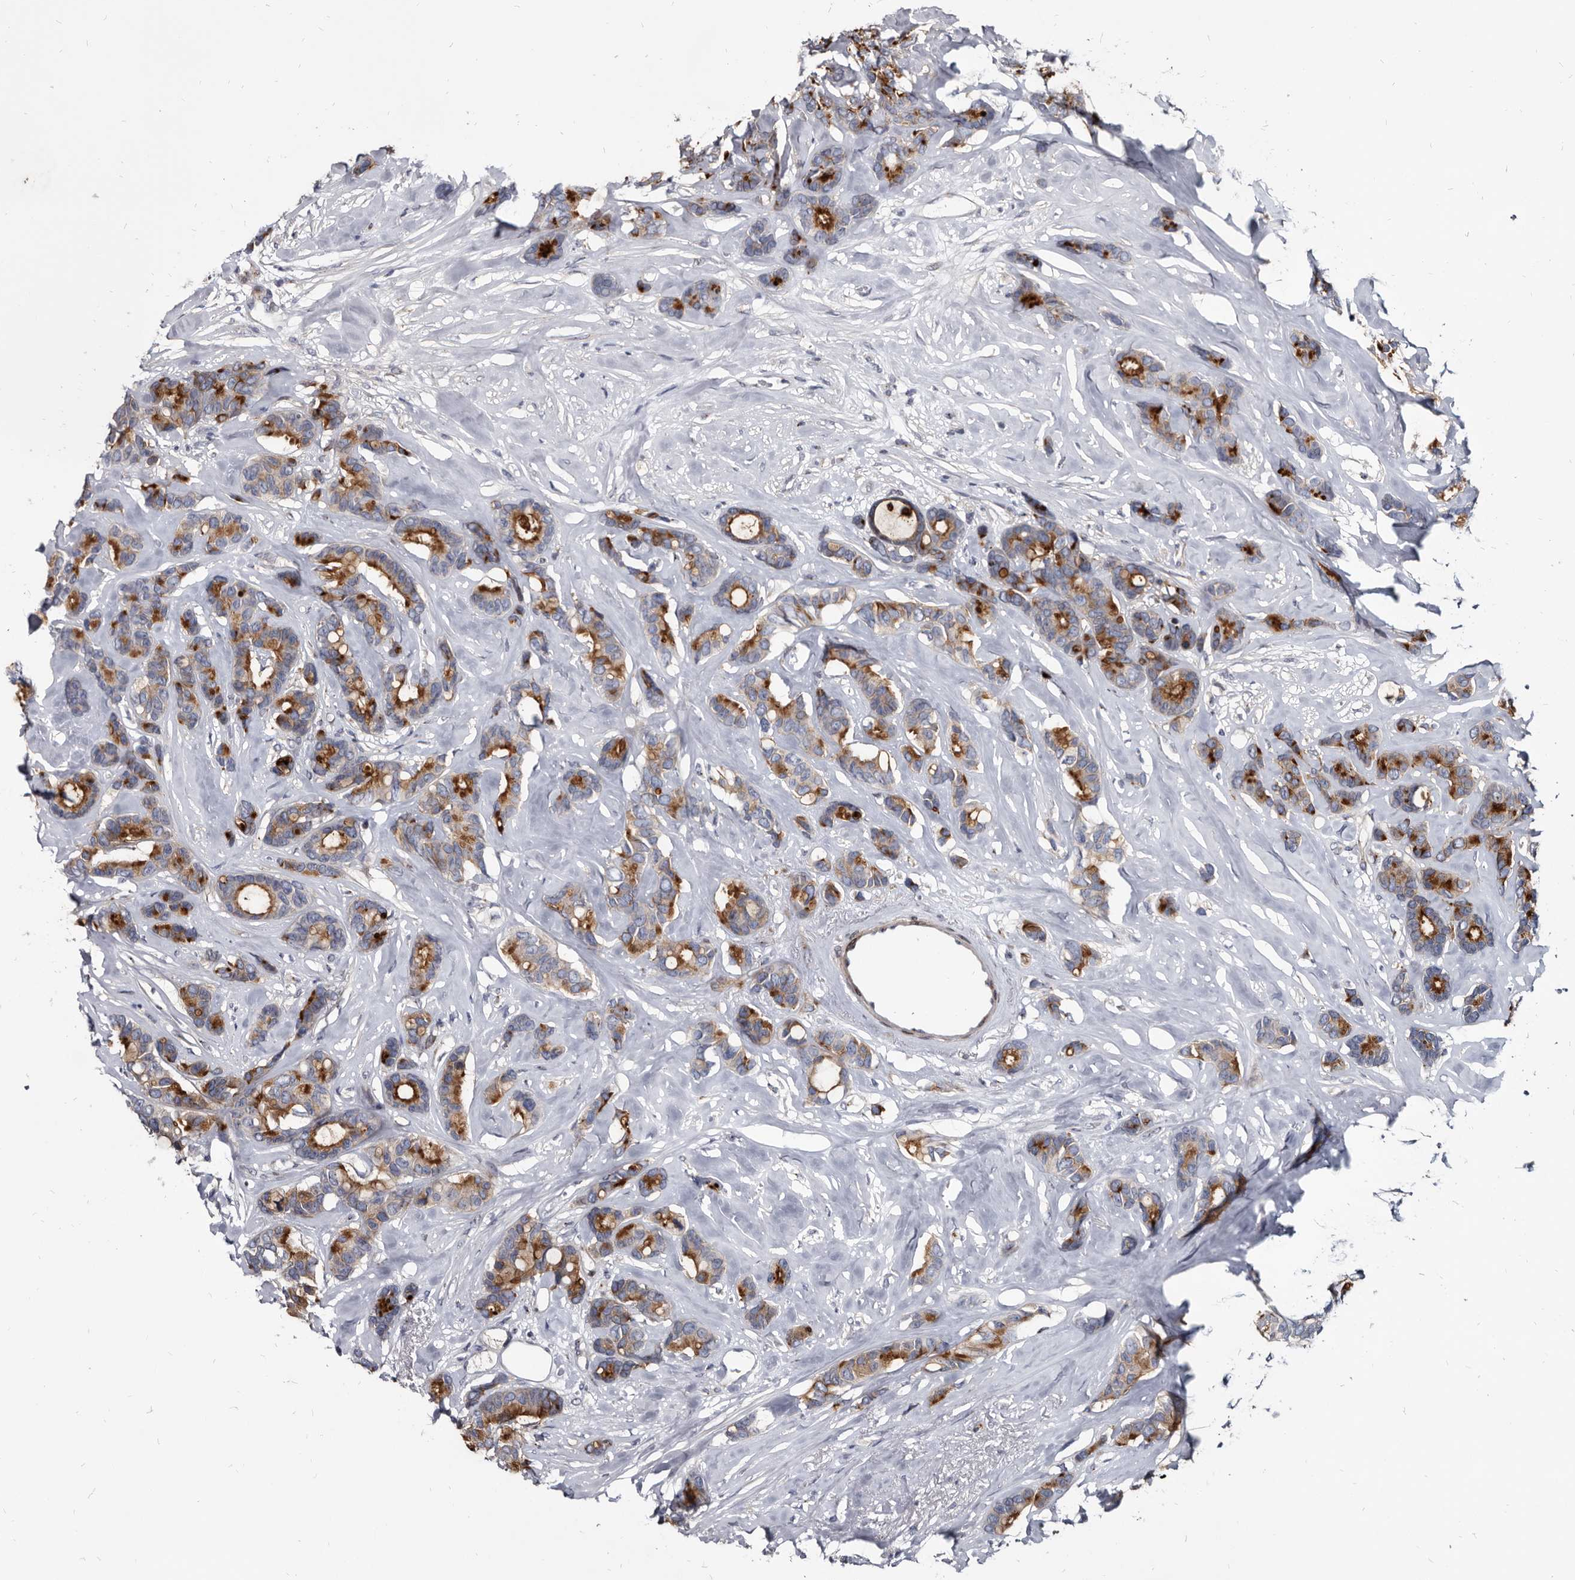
{"staining": {"intensity": "moderate", "quantity": ">75%", "location": "cytoplasmic/membranous"}, "tissue": "breast cancer", "cell_type": "Tumor cells", "image_type": "cancer", "snomed": [{"axis": "morphology", "description": "Duct carcinoma"}, {"axis": "topography", "description": "Breast"}], "caption": "Human intraductal carcinoma (breast) stained for a protein (brown) demonstrates moderate cytoplasmic/membranous positive staining in approximately >75% of tumor cells.", "gene": "PRSS8", "patient": {"sex": "female", "age": 87}}